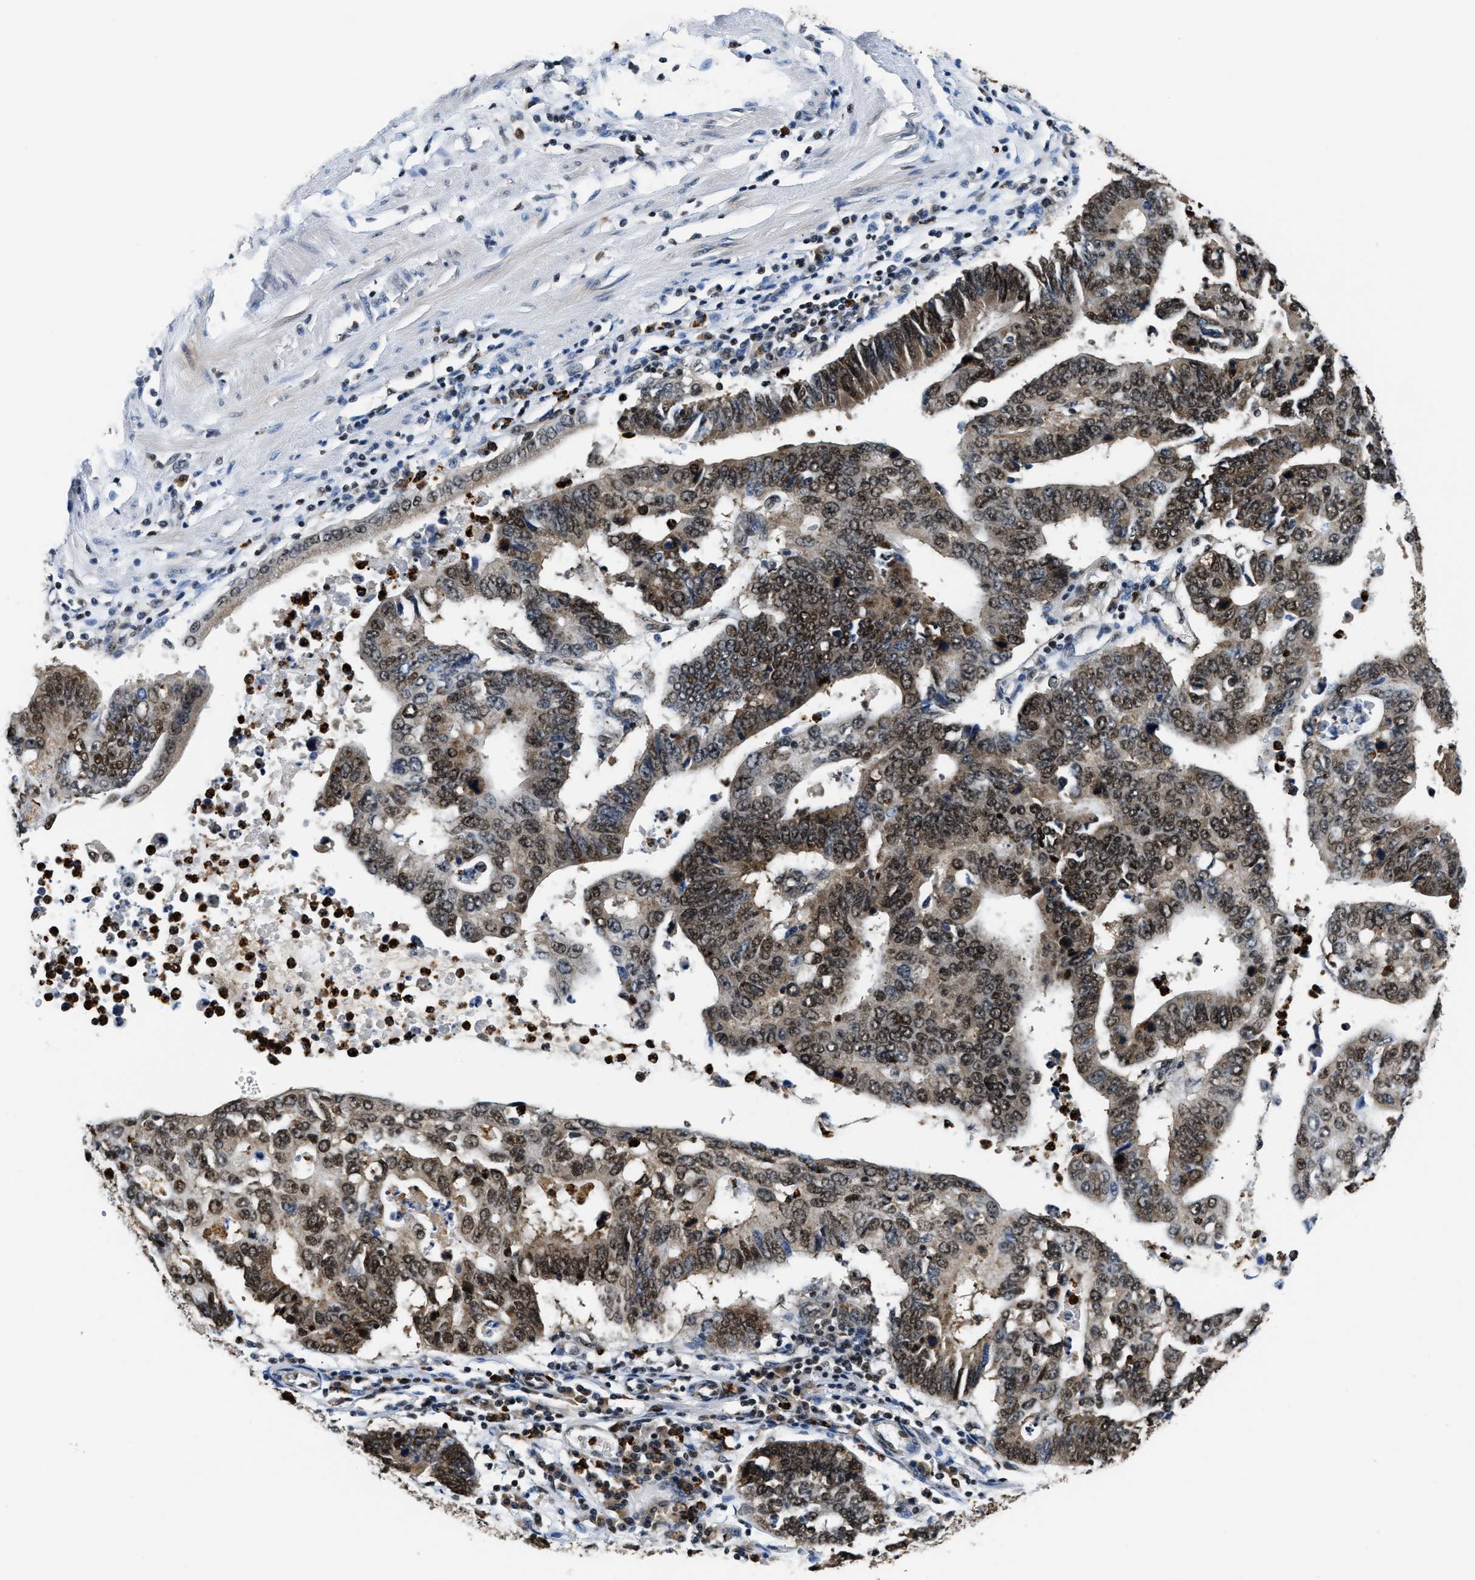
{"staining": {"intensity": "strong", "quantity": "25%-75%", "location": "nuclear"}, "tissue": "stomach cancer", "cell_type": "Tumor cells", "image_type": "cancer", "snomed": [{"axis": "morphology", "description": "Adenocarcinoma, NOS"}, {"axis": "topography", "description": "Stomach"}], "caption": "Protein expression analysis of human stomach adenocarcinoma reveals strong nuclear staining in about 25%-75% of tumor cells. The staining was performed using DAB to visualize the protein expression in brown, while the nuclei were stained in blue with hematoxylin (Magnification: 20x).", "gene": "CCNDBP1", "patient": {"sex": "male", "age": 59}}